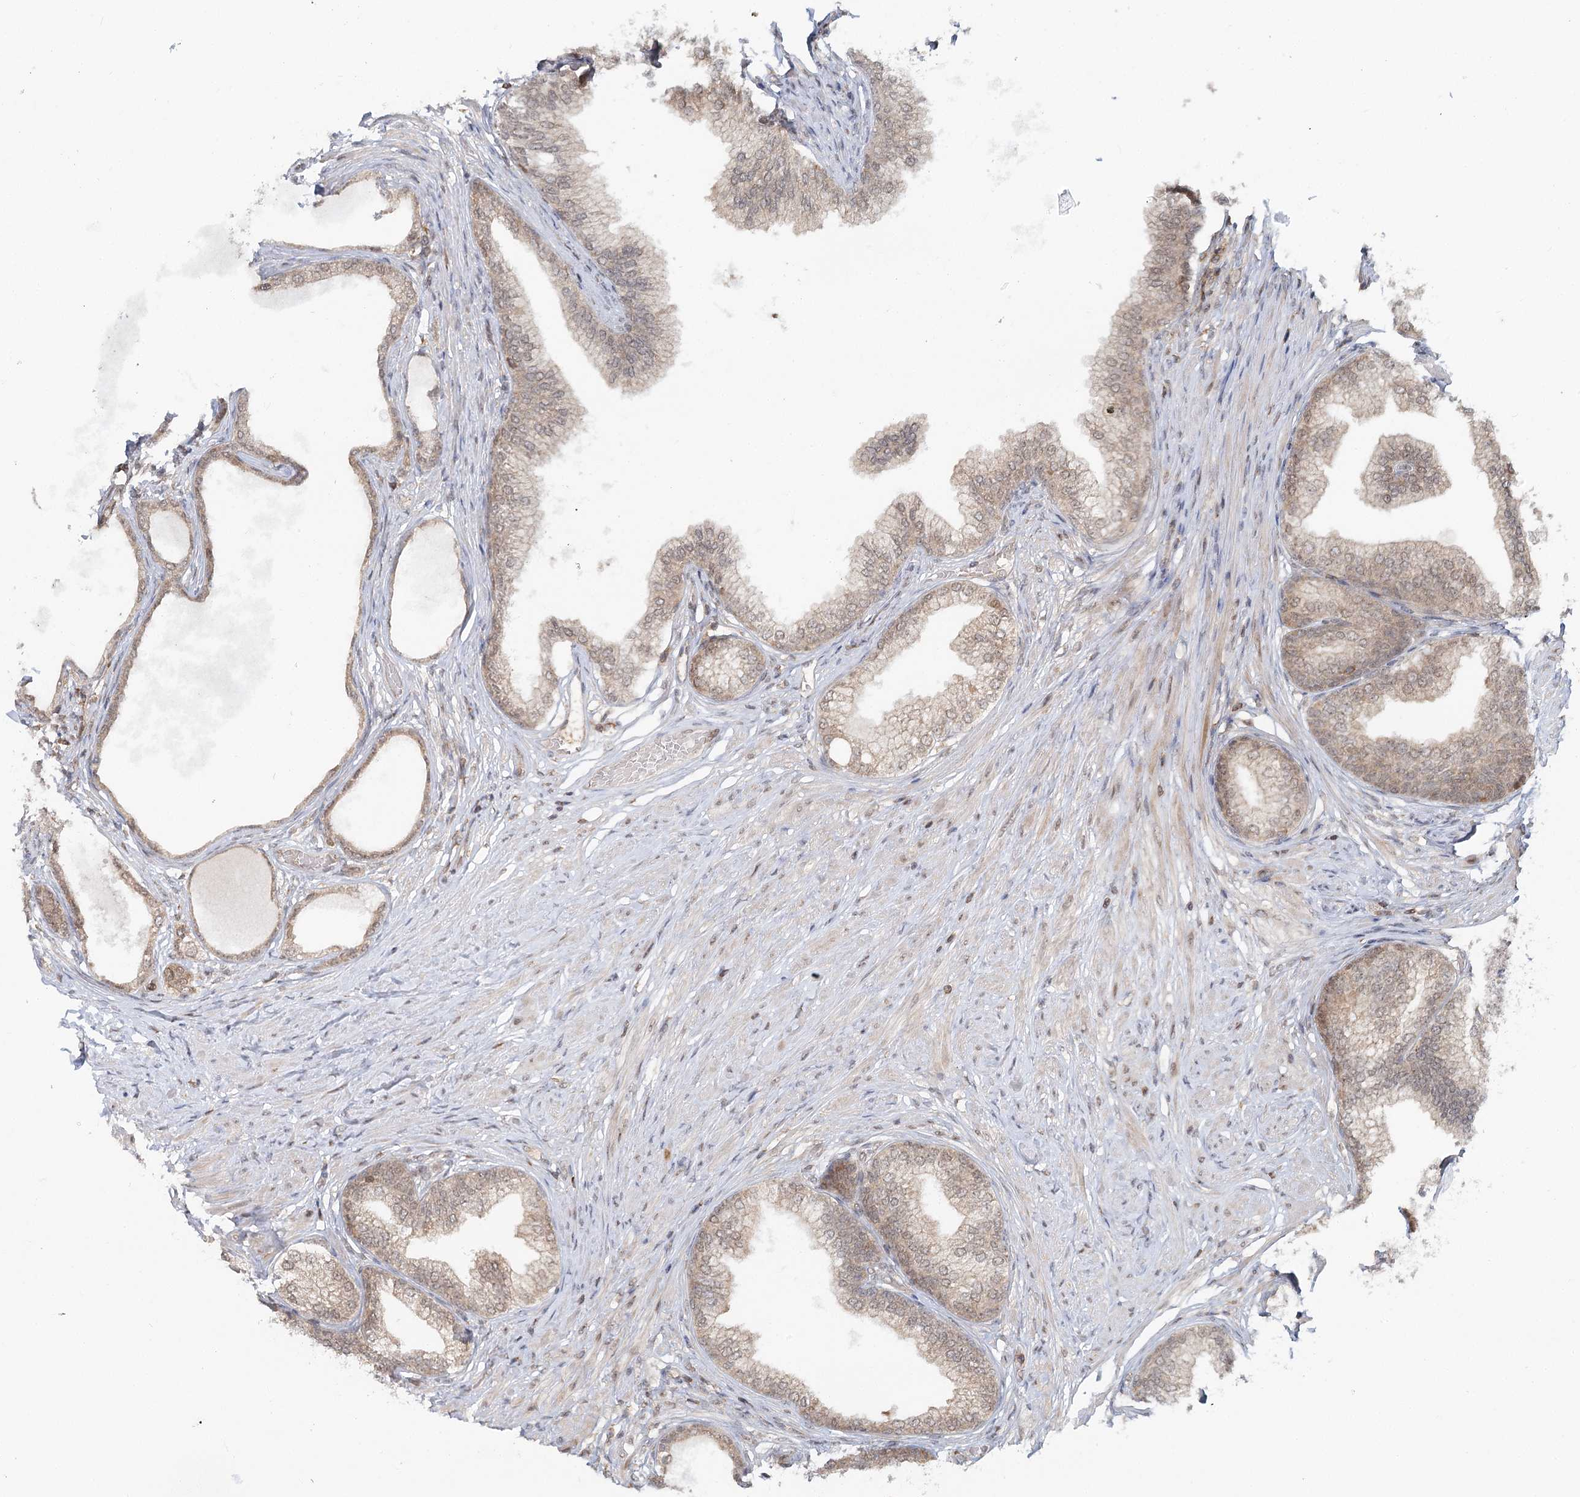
{"staining": {"intensity": "moderate", "quantity": ">75%", "location": "cytoplasmic/membranous,nuclear"}, "tissue": "prostate", "cell_type": "Glandular cells", "image_type": "normal", "snomed": [{"axis": "morphology", "description": "Normal tissue, NOS"}, {"axis": "morphology", "description": "Urothelial carcinoma, Low grade"}, {"axis": "topography", "description": "Urinary bladder"}, {"axis": "topography", "description": "Prostate"}], "caption": "This is a micrograph of immunohistochemistry staining of normal prostate, which shows moderate expression in the cytoplasmic/membranous,nuclear of glandular cells.", "gene": "FAM120B", "patient": {"sex": "male", "age": 60}}